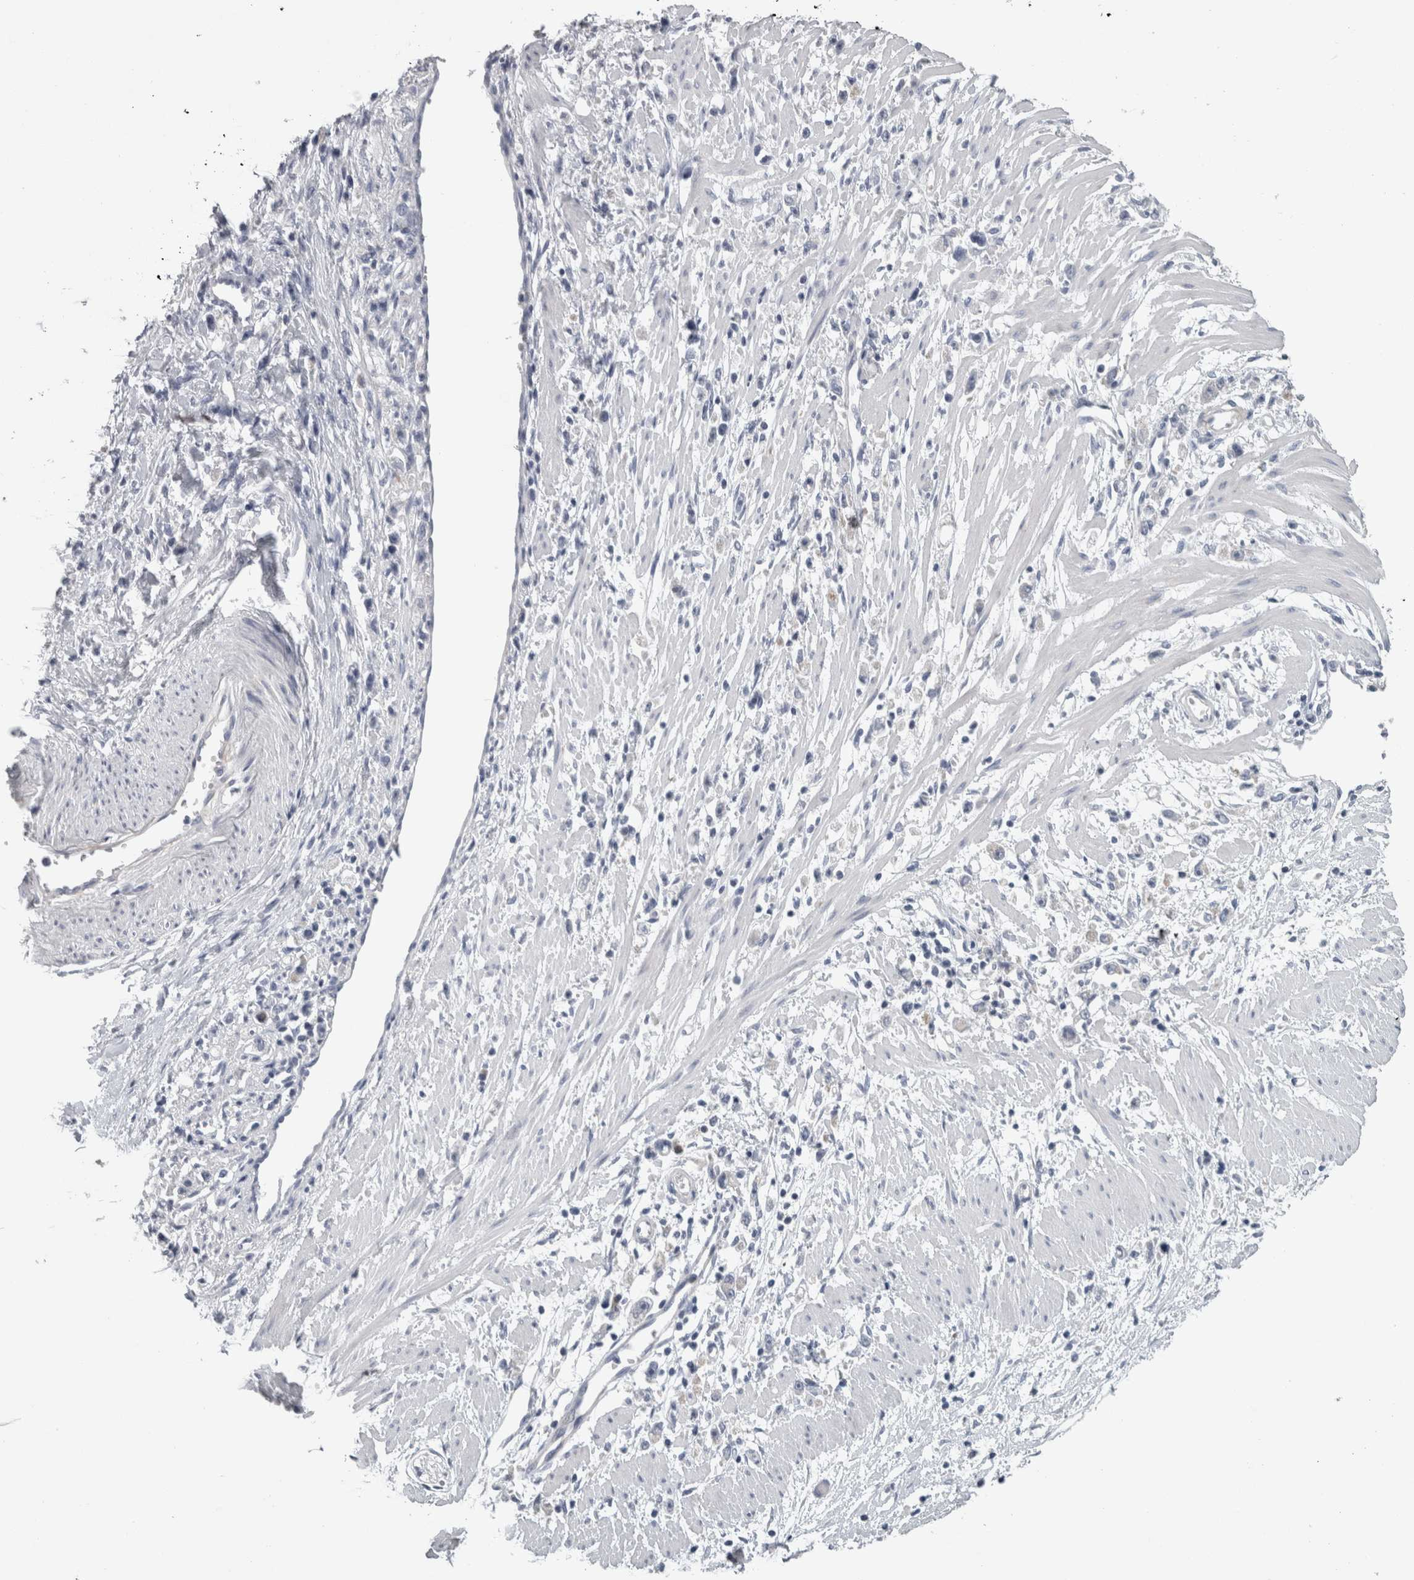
{"staining": {"intensity": "negative", "quantity": "none", "location": "none"}, "tissue": "stomach cancer", "cell_type": "Tumor cells", "image_type": "cancer", "snomed": [{"axis": "morphology", "description": "Adenocarcinoma, NOS"}, {"axis": "topography", "description": "Stomach"}], "caption": "This is an IHC micrograph of stomach adenocarcinoma. There is no positivity in tumor cells.", "gene": "TCAP", "patient": {"sex": "female", "age": 59}}